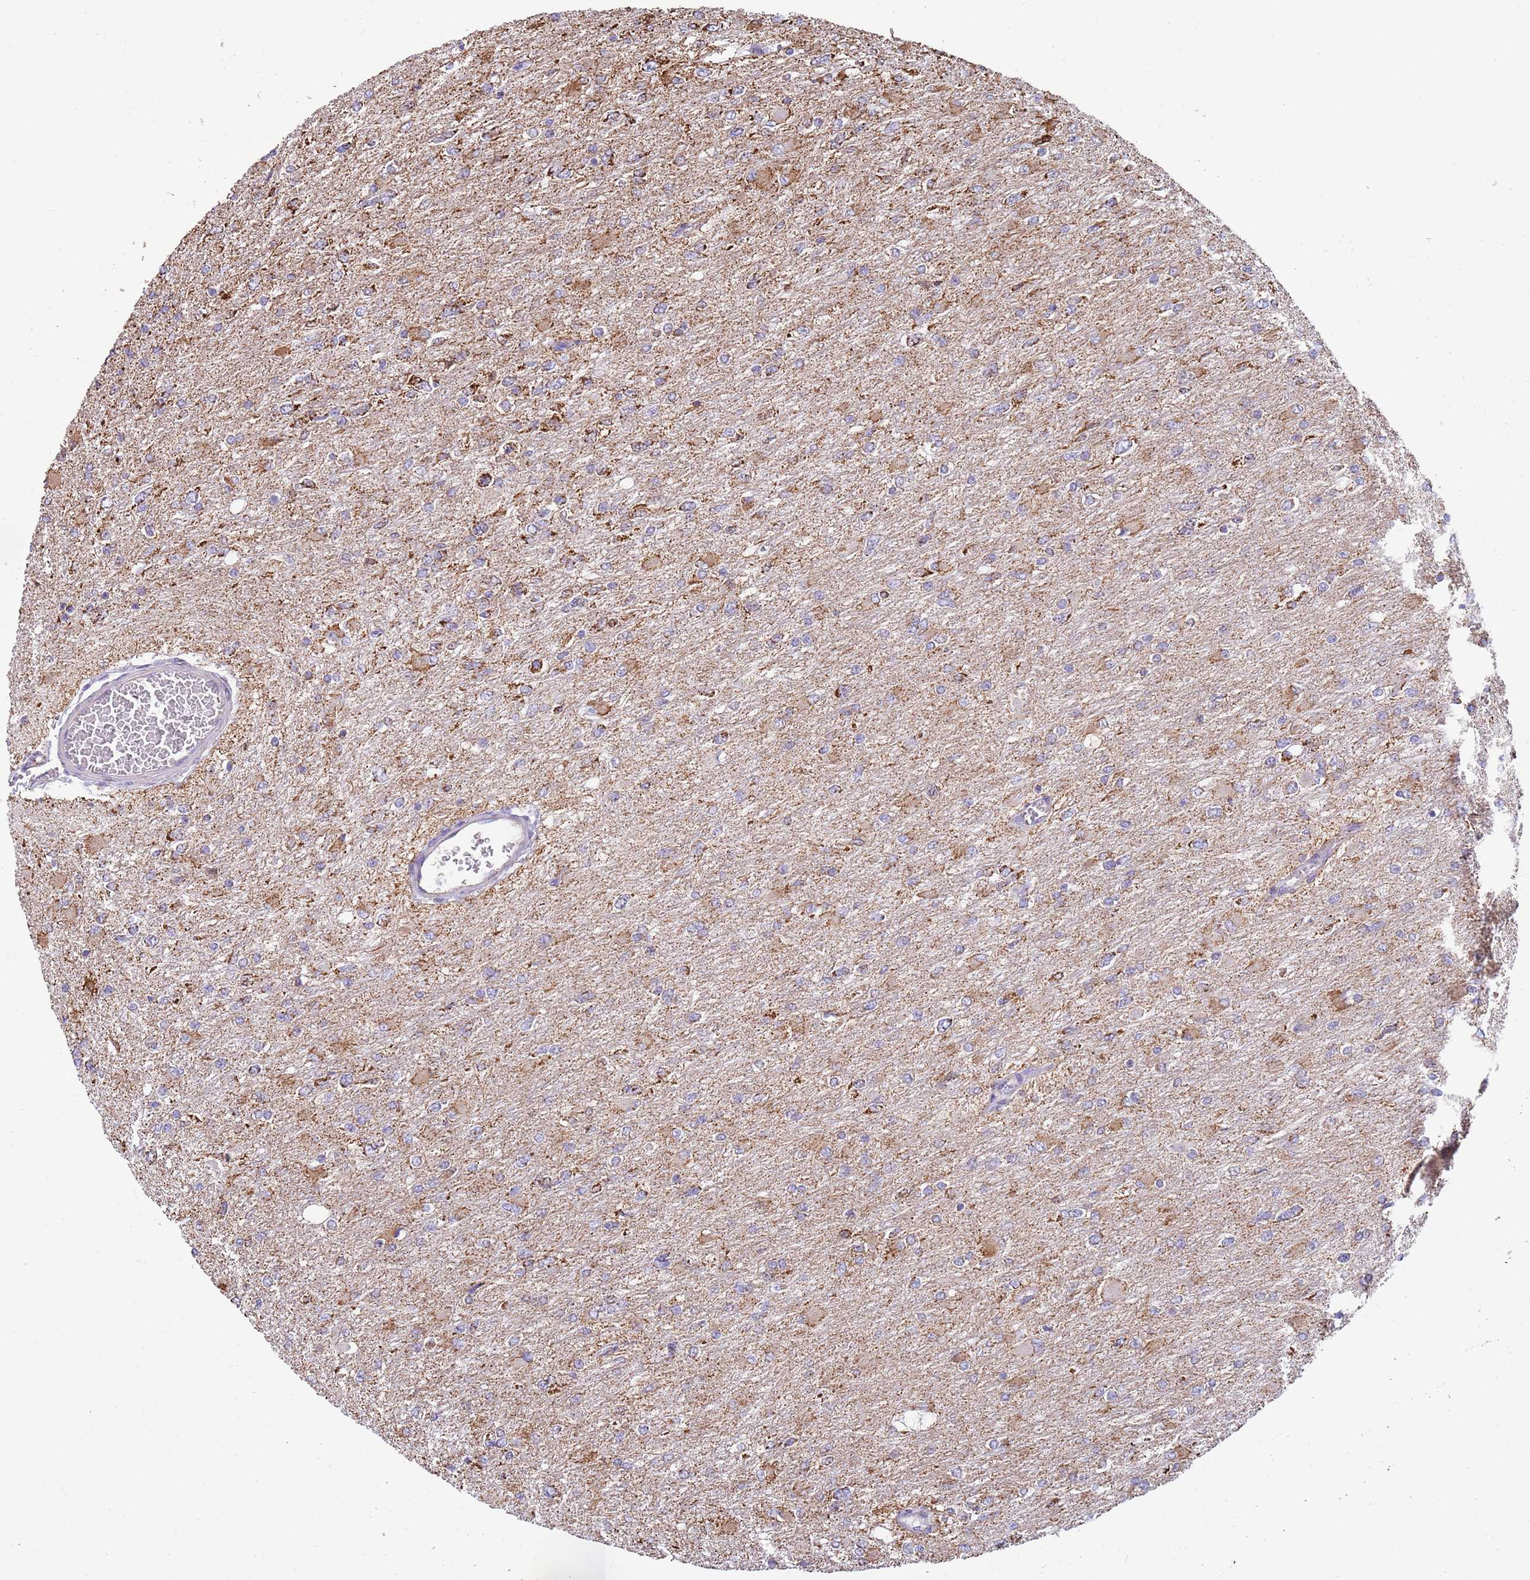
{"staining": {"intensity": "moderate", "quantity": "<25%", "location": "cytoplasmic/membranous"}, "tissue": "glioma", "cell_type": "Tumor cells", "image_type": "cancer", "snomed": [{"axis": "morphology", "description": "Glioma, malignant, High grade"}, {"axis": "topography", "description": "Cerebral cortex"}], "caption": "Immunohistochemical staining of glioma reveals low levels of moderate cytoplasmic/membranous positivity in approximately <25% of tumor cells. The staining was performed using DAB to visualize the protein expression in brown, while the nuclei were stained in blue with hematoxylin (Magnification: 20x).", "gene": "TTLL1", "patient": {"sex": "female", "age": 36}}